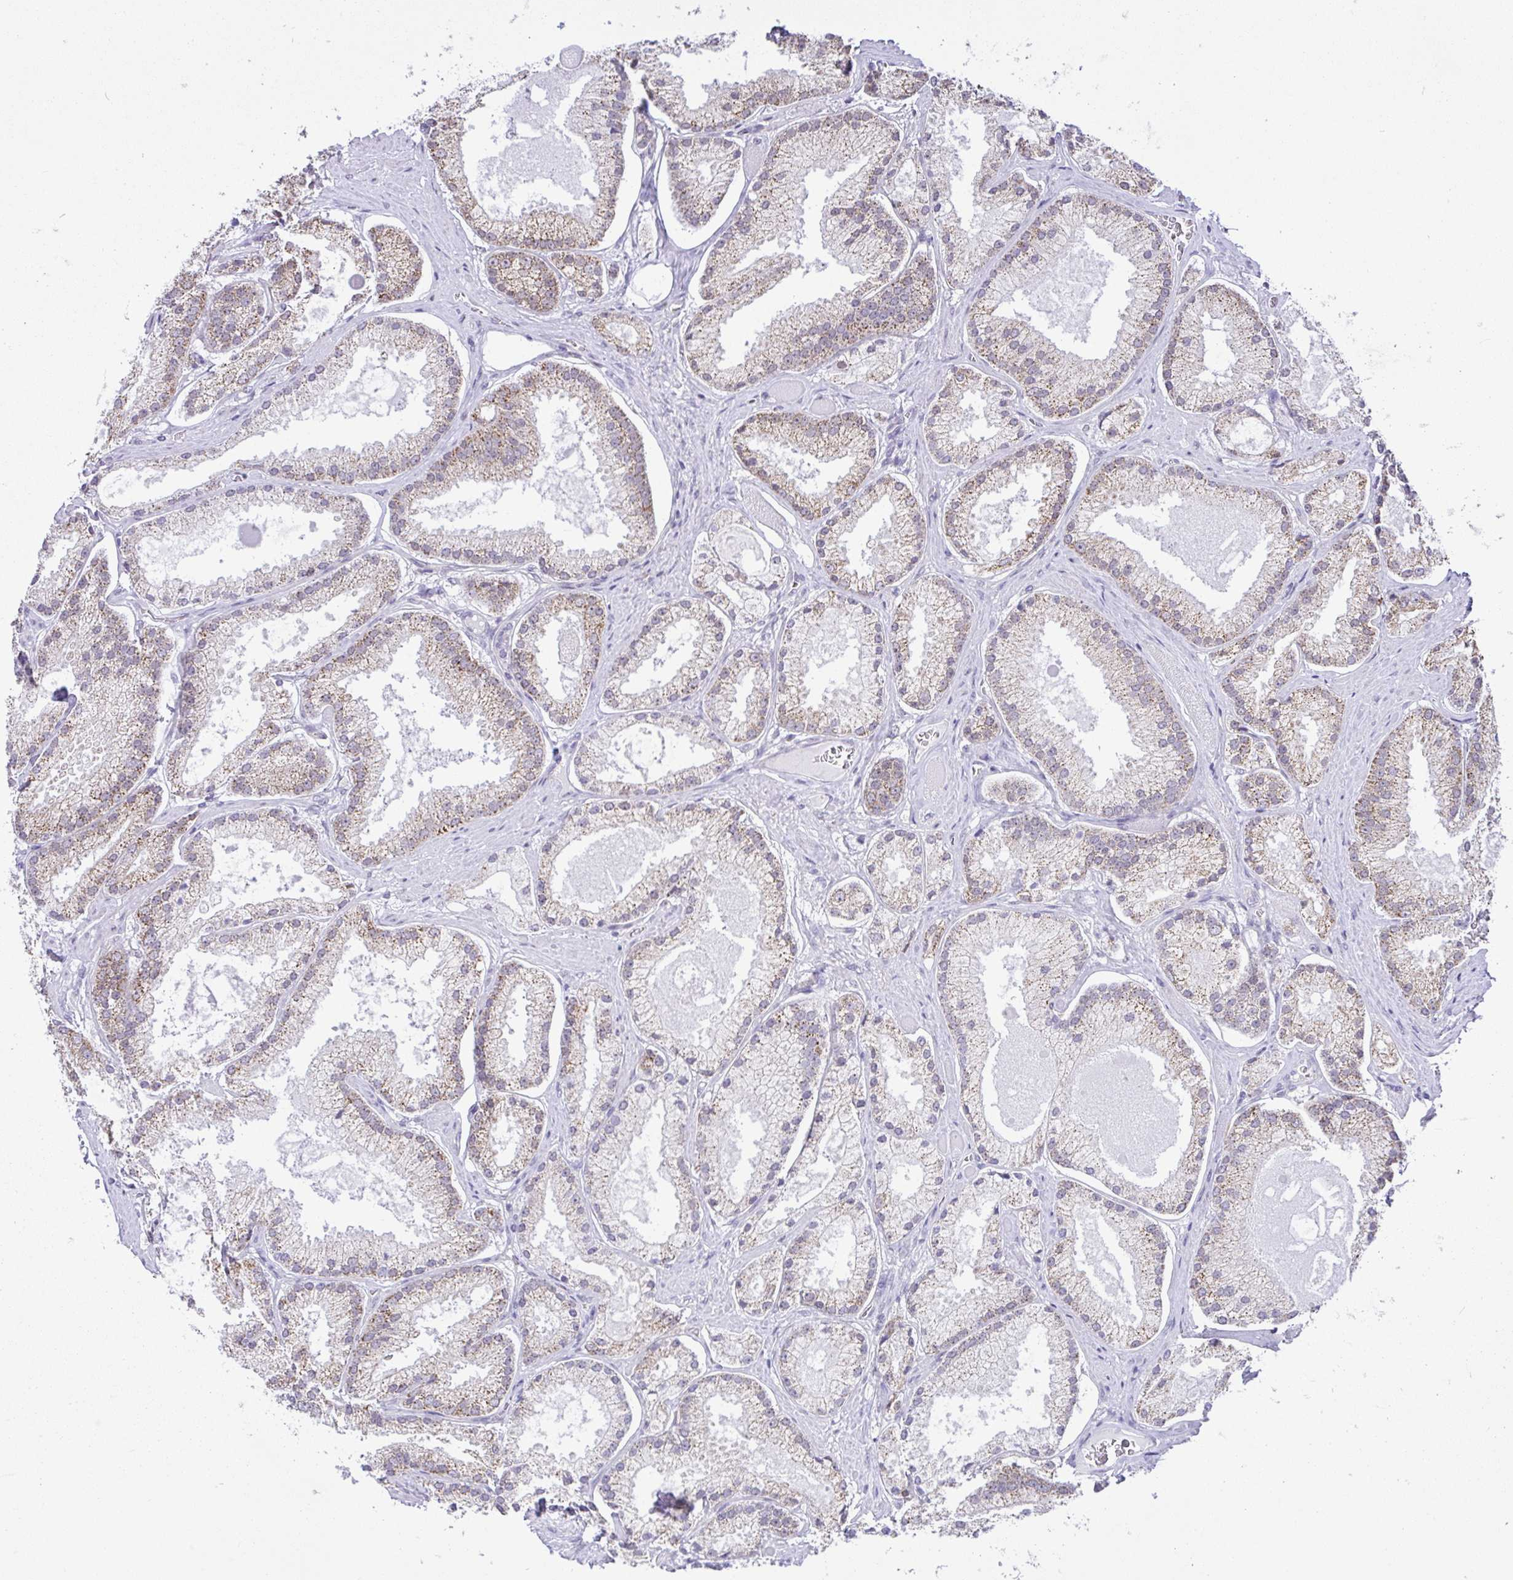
{"staining": {"intensity": "moderate", "quantity": "25%-75%", "location": "cytoplasmic/membranous"}, "tissue": "prostate cancer", "cell_type": "Tumor cells", "image_type": "cancer", "snomed": [{"axis": "morphology", "description": "Adenocarcinoma, High grade"}, {"axis": "topography", "description": "Prostate"}], "caption": "Immunohistochemistry (IHC) photomicrograph of human prostate cancer (adenocarcinoma (high-grade)) stained for a protein (brown), which displays medium levels of moderate cytoplasmic/membranous staining in about 25%-75% of tumor cells.", "gene": "PYCR2", "patient": {"sex": "male", "age": 68}}